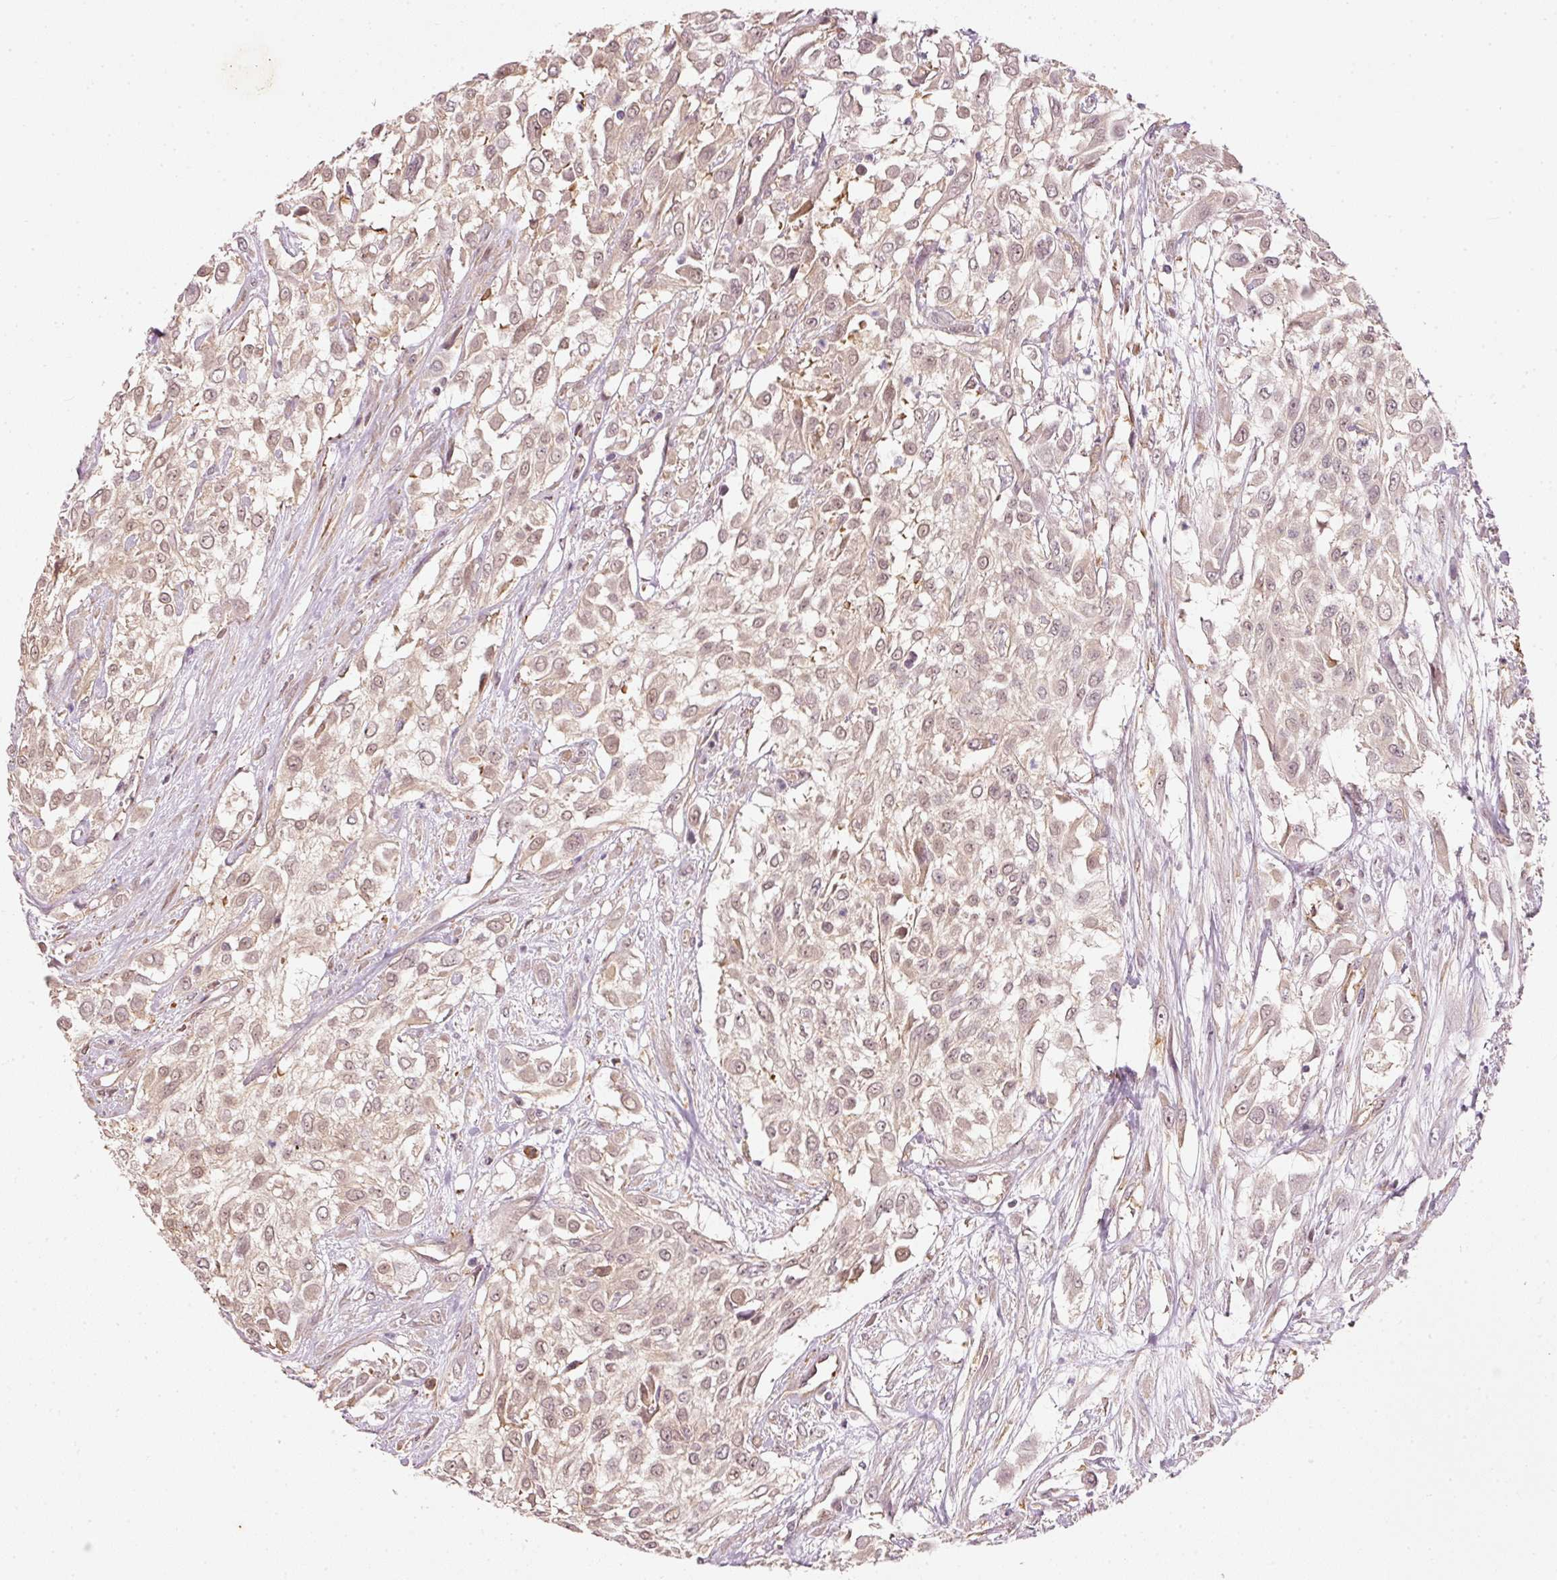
{"staining": {"intensity": "weak", "quantity": ">75%", "location": "cytoplasmic/membranous"}, "tissue": "urothelial cancer", "cell_type": "Tumor cells", "image_type": "cancer", "snomed": [{"axis": "morphology", "description": "Urothelial carcinoma, High grade"}, {"axis": "topography", "description": "Urinary bladder"}], "caption": "Immunohistochemistry (IHC) (DAB (3,3'-diaminobenzidine)) staining of urothelial cancer shows weak cytoplasmic/membranous protein staining in about >75% of tumor cells. Immunohistochemistry stains the protein in brown and the nuclei are stained blue.", "gene": "RGL2", "patient": {"sex": "male", "age": 57}}